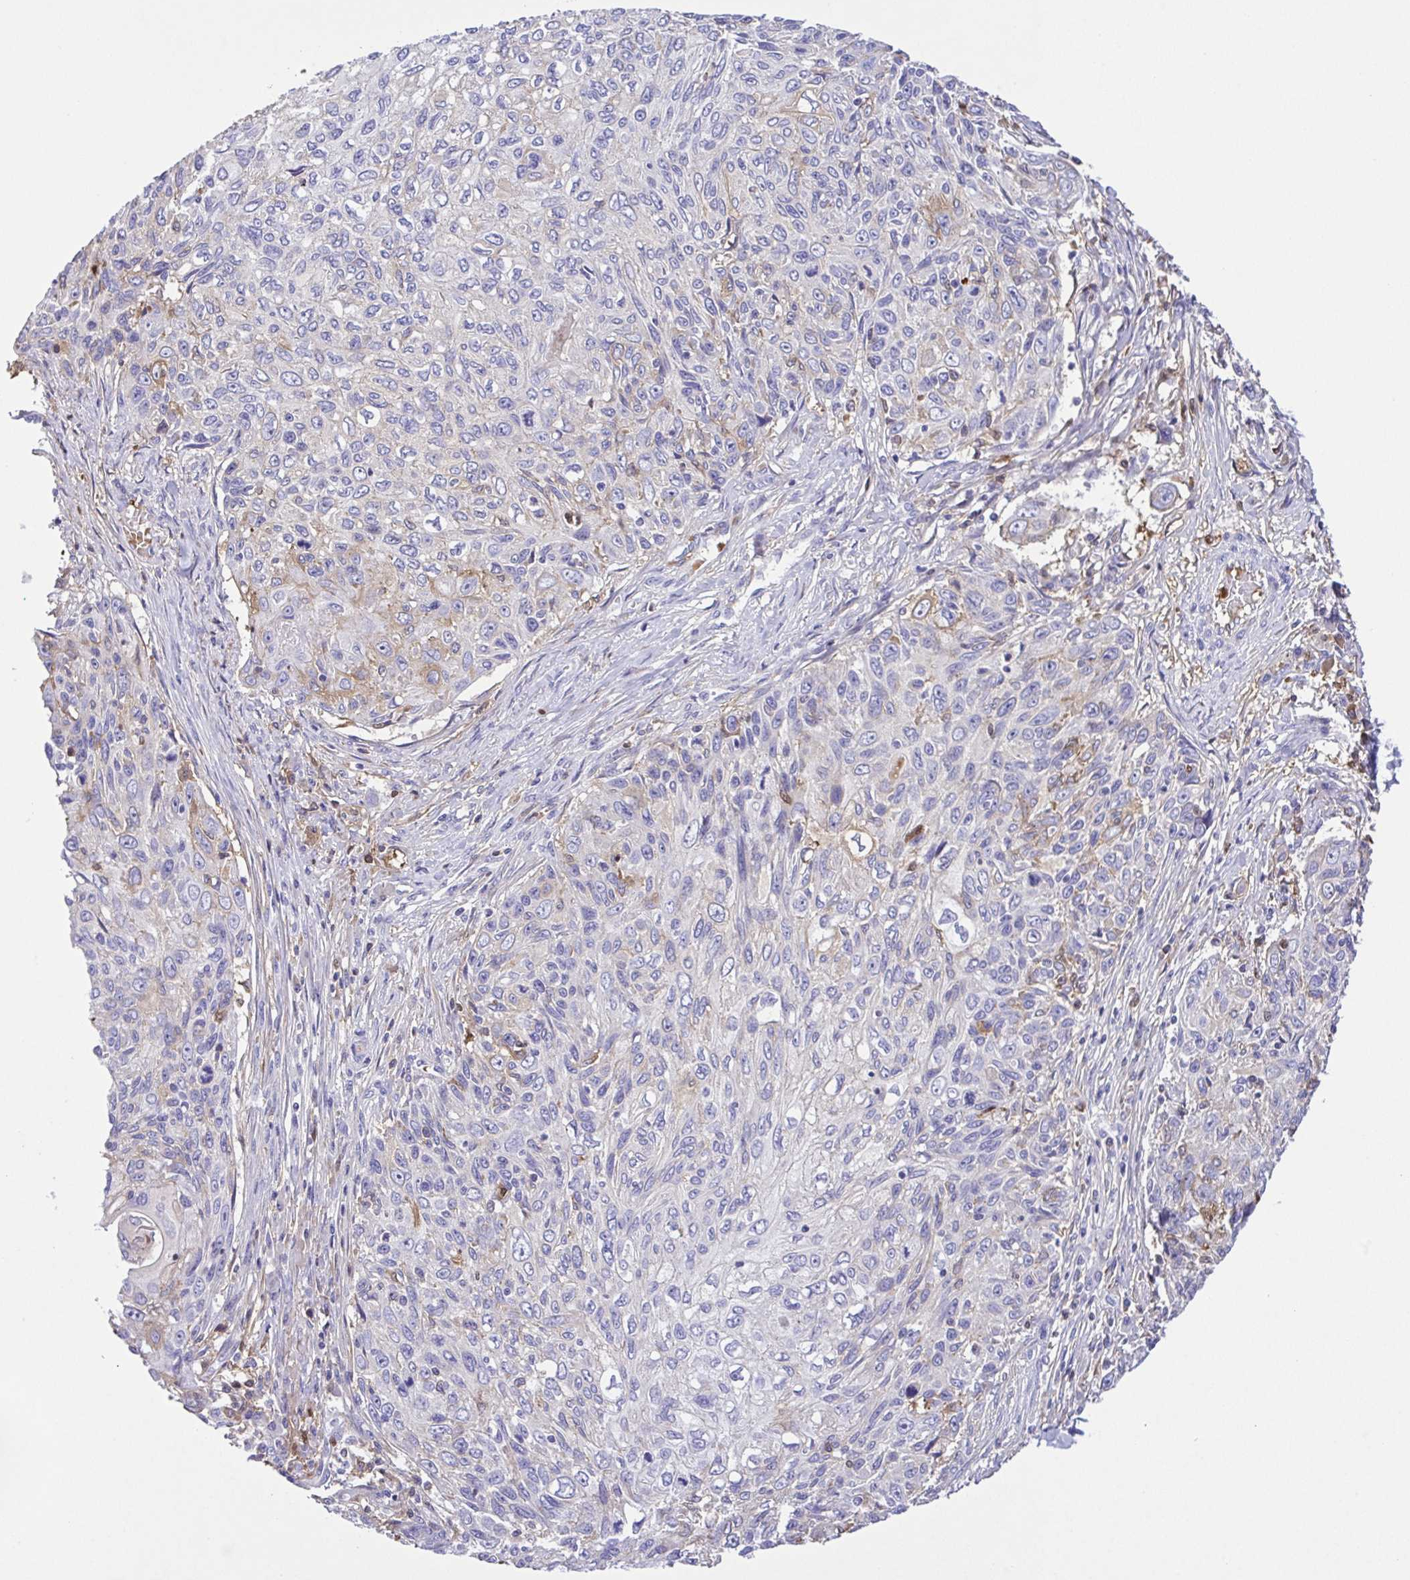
{"staining": {"intensity": "weak", "quantity": "<25%", "location": "cytoplasmic/membranous"}, "tissue": "skin cancer", "cell_type": "Tumor cells", "image_type": "cancer", "snomed": [{"axis": "morphology", "description": "Squamous cell carcinoma, NOS"}, {"axis": "topography", "description": "Skin"}], "caption": "This histopathology image is of skin cancer stained with IHC to label a protein in brown with the nuclei are counter-stained blue. There is no staining in tumor cells.", "gene": "IGFL1", "patient": {"sex": "male", "age": 92}}